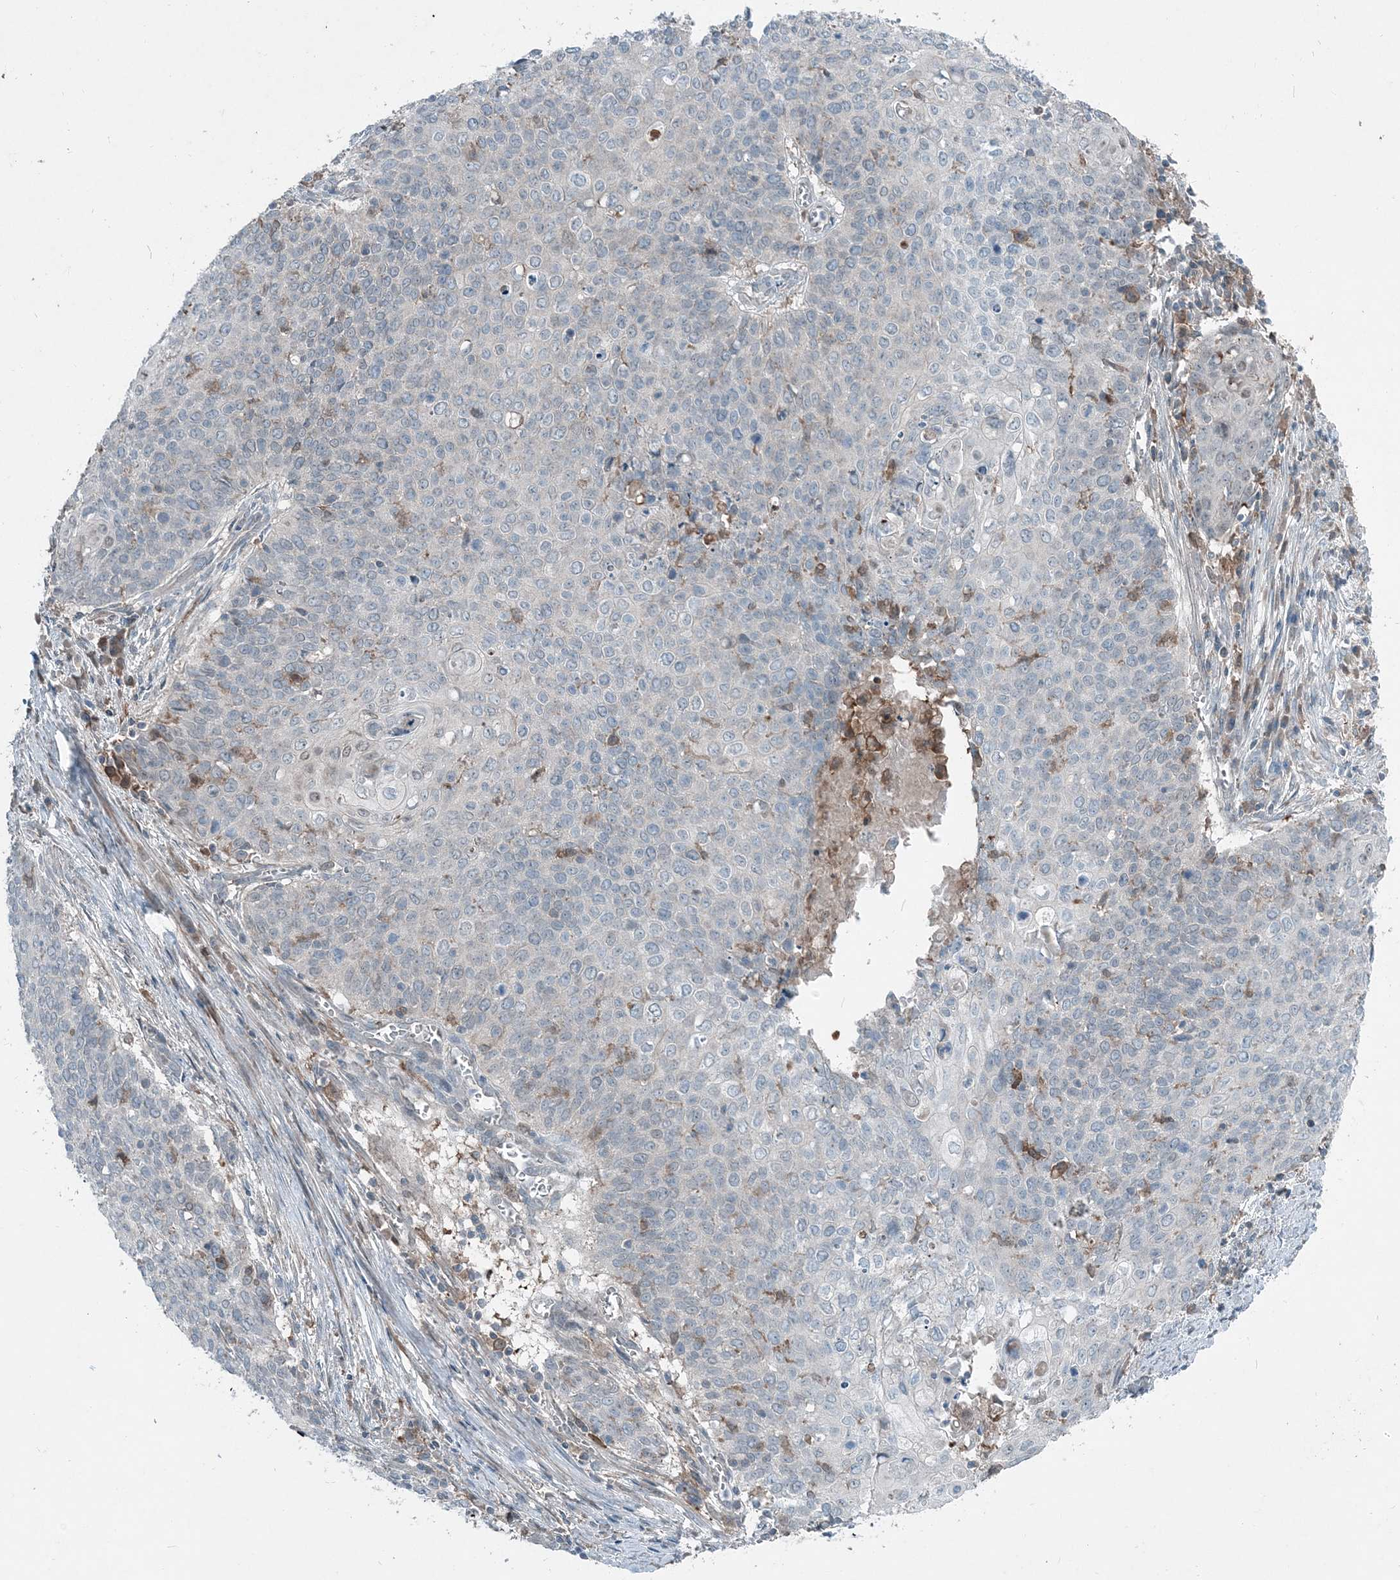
{"staining": {"intensity": "negative", "quantity": "none", "location": "none"}, "tissue": "cervical cancer", "cell_type": "Tumor cells", "image_type": "cancer", "snomed": [{"axis": "morphology", "description": "Squamous cell carcinoma, NOS"}, {"axis": "topography", "description": "Cervix"}], "caption": "This is a micrograph of immunohistochemistry (IHC) staining of cervical cancer (squamous cell carcinoma), which shows no expression in tumor cells.", "gene": "ARMH1", "patient": {"sex": "female", "age": 39}}